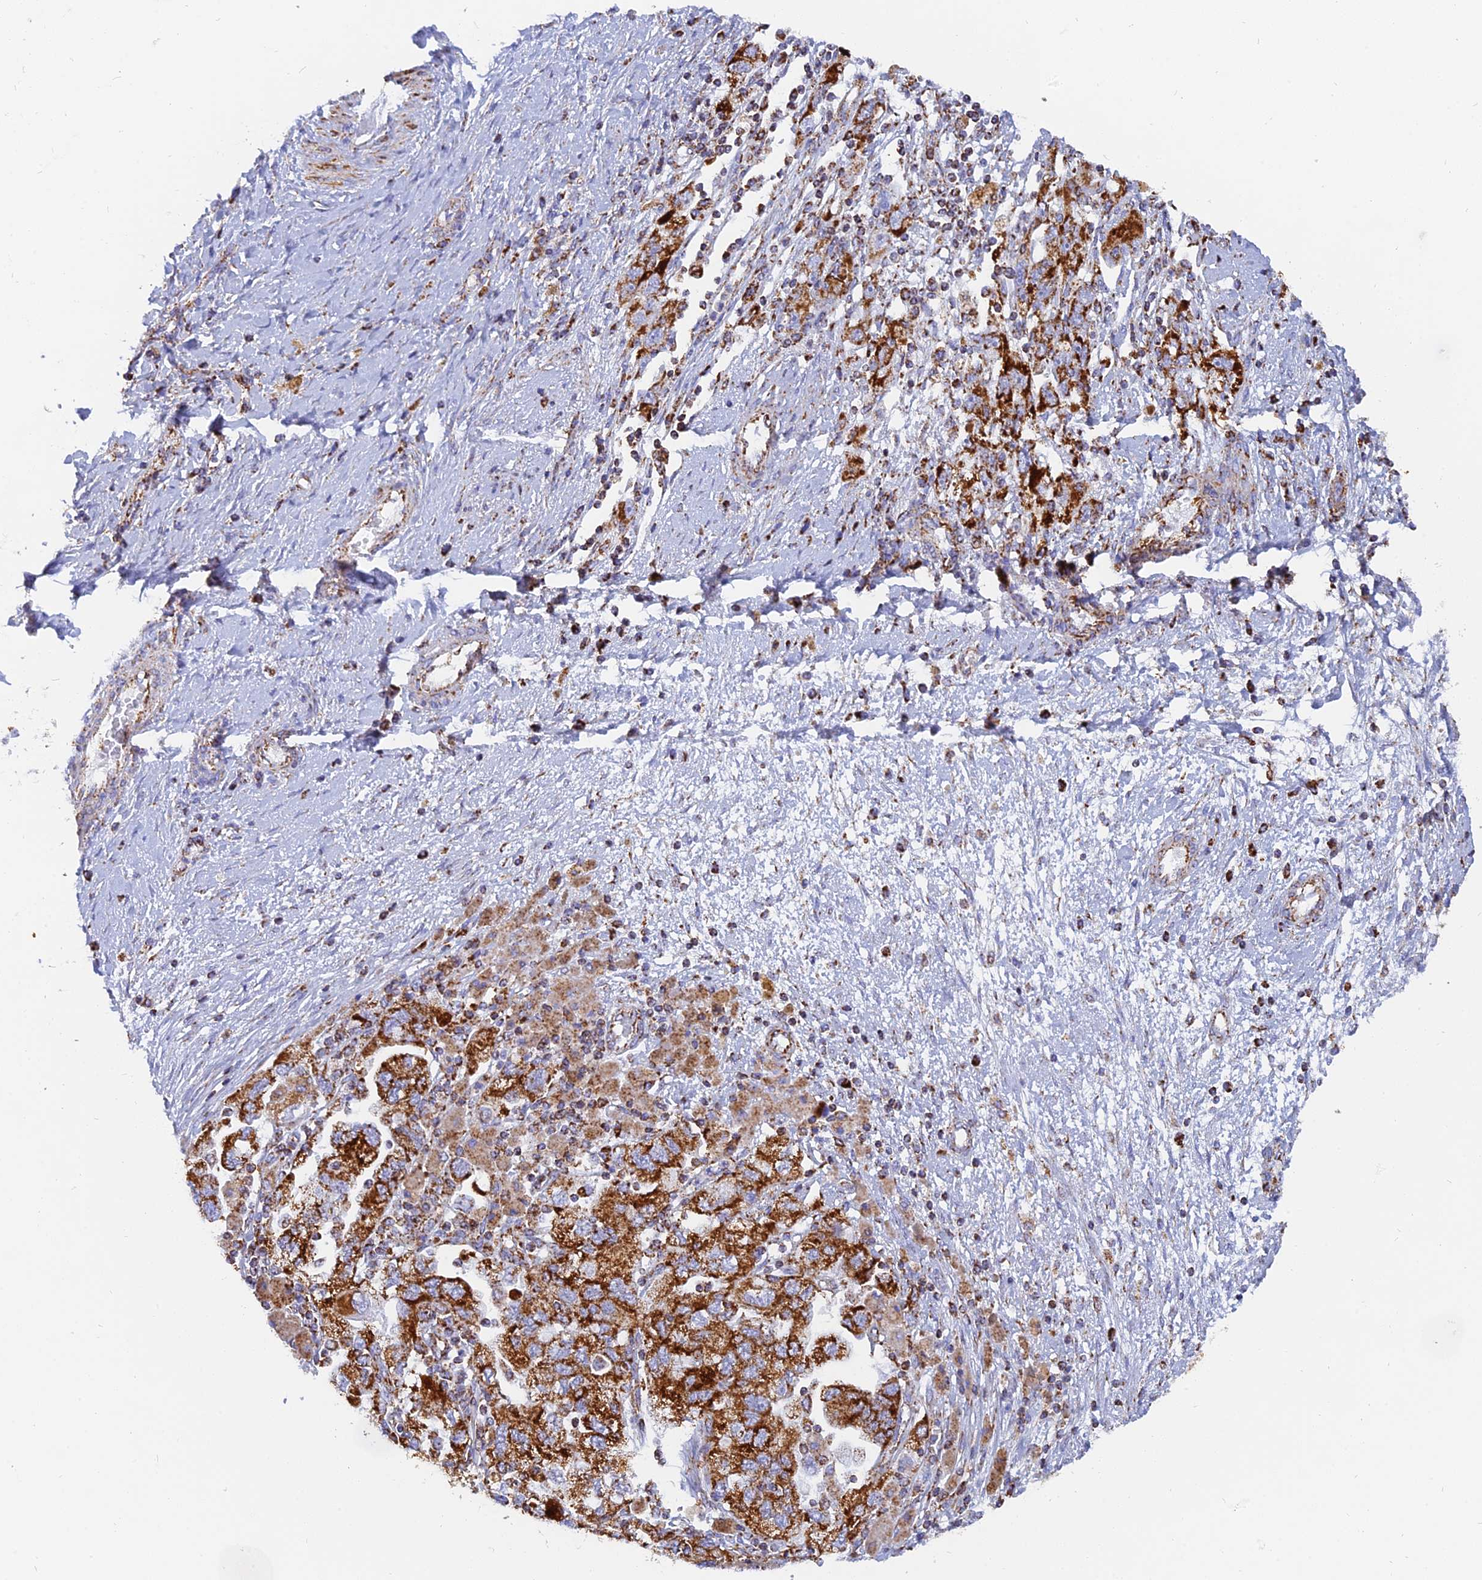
{"staining": {"intensity": "strong", "quantity": ">75%", "location": "cytoplasmic/membranous"}, "tissue": "ovarian cancer", "cell_type": "Tumor cells", "image_type": "cancer", "snomed": [{"axis": "morphology", "description": "Carcinoma, NOS"}, {"axis": "morphology", "description": "Cystadenocarcinoma, serous, NOS"}, {"axis": "topography", "description": "Ovary"}], "caption": "IHC of ovarian serous cystadenocarcinoma shows high levels of strong cytoplasmic/membranous positivity in about >75% of tumor cells. (IHC, brightfield microscopy, high magnification).", "gene": "NDUFB6", "patient": {"sex": "female", "age": 69}}